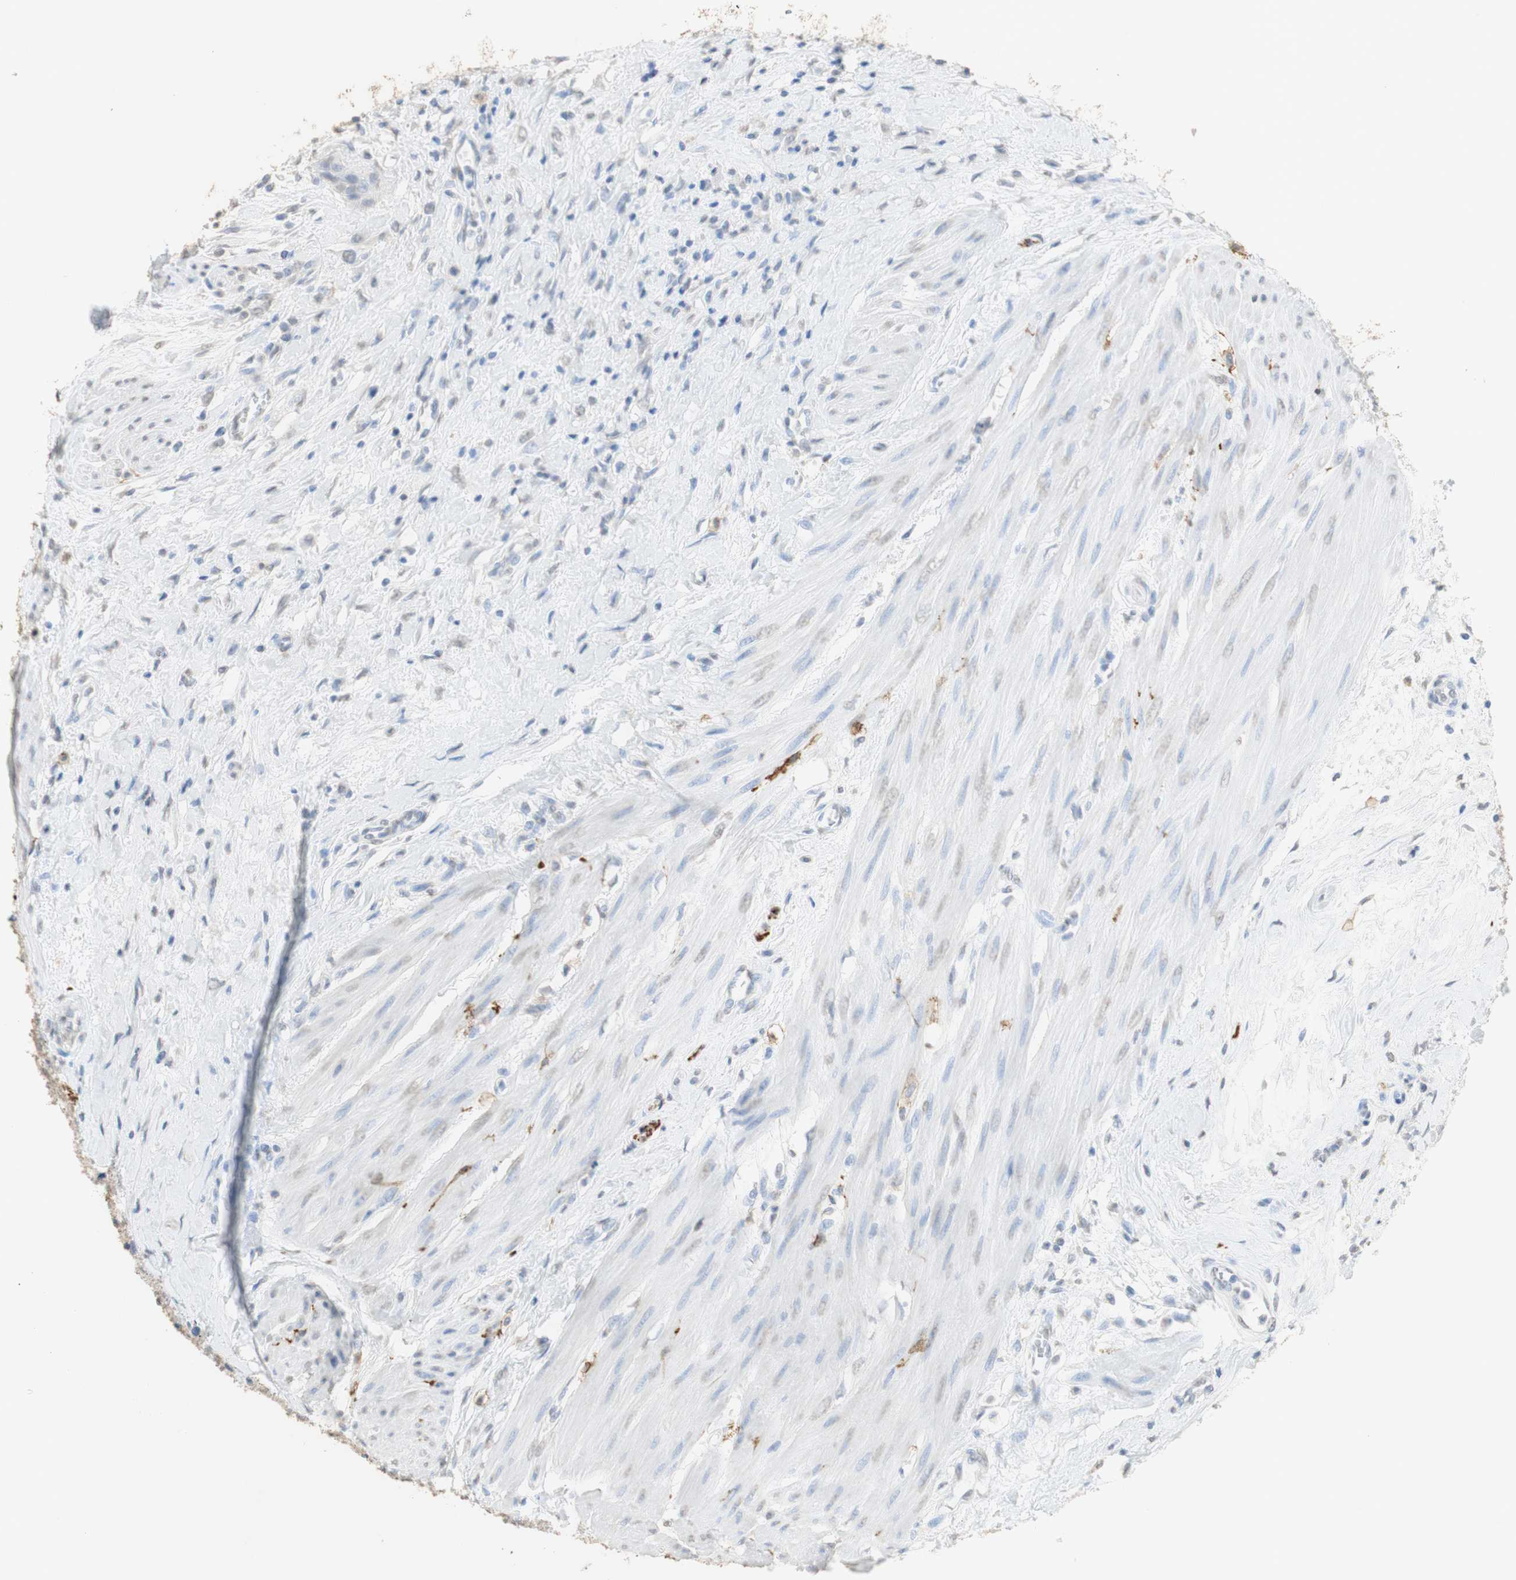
{"staining": {"intensity": "negative", "quantity": "none", "location": "none"}, "tissue": "urothelial cancer", "cell_type": "Tumor cells", "image_type": "cancer", "snomed": [{"axis": "morphology", "description": "Urothelial carcinoma, High grade"}, {"axis": "topography", "description": "Urinary bladder"}], "caption": "The IHC image has no significant expression in tumor cells of urothelial carcinoma (high-grade) tissue.", "gene": "L1CAM", "patient": {"sex": "male", "age": 35}}